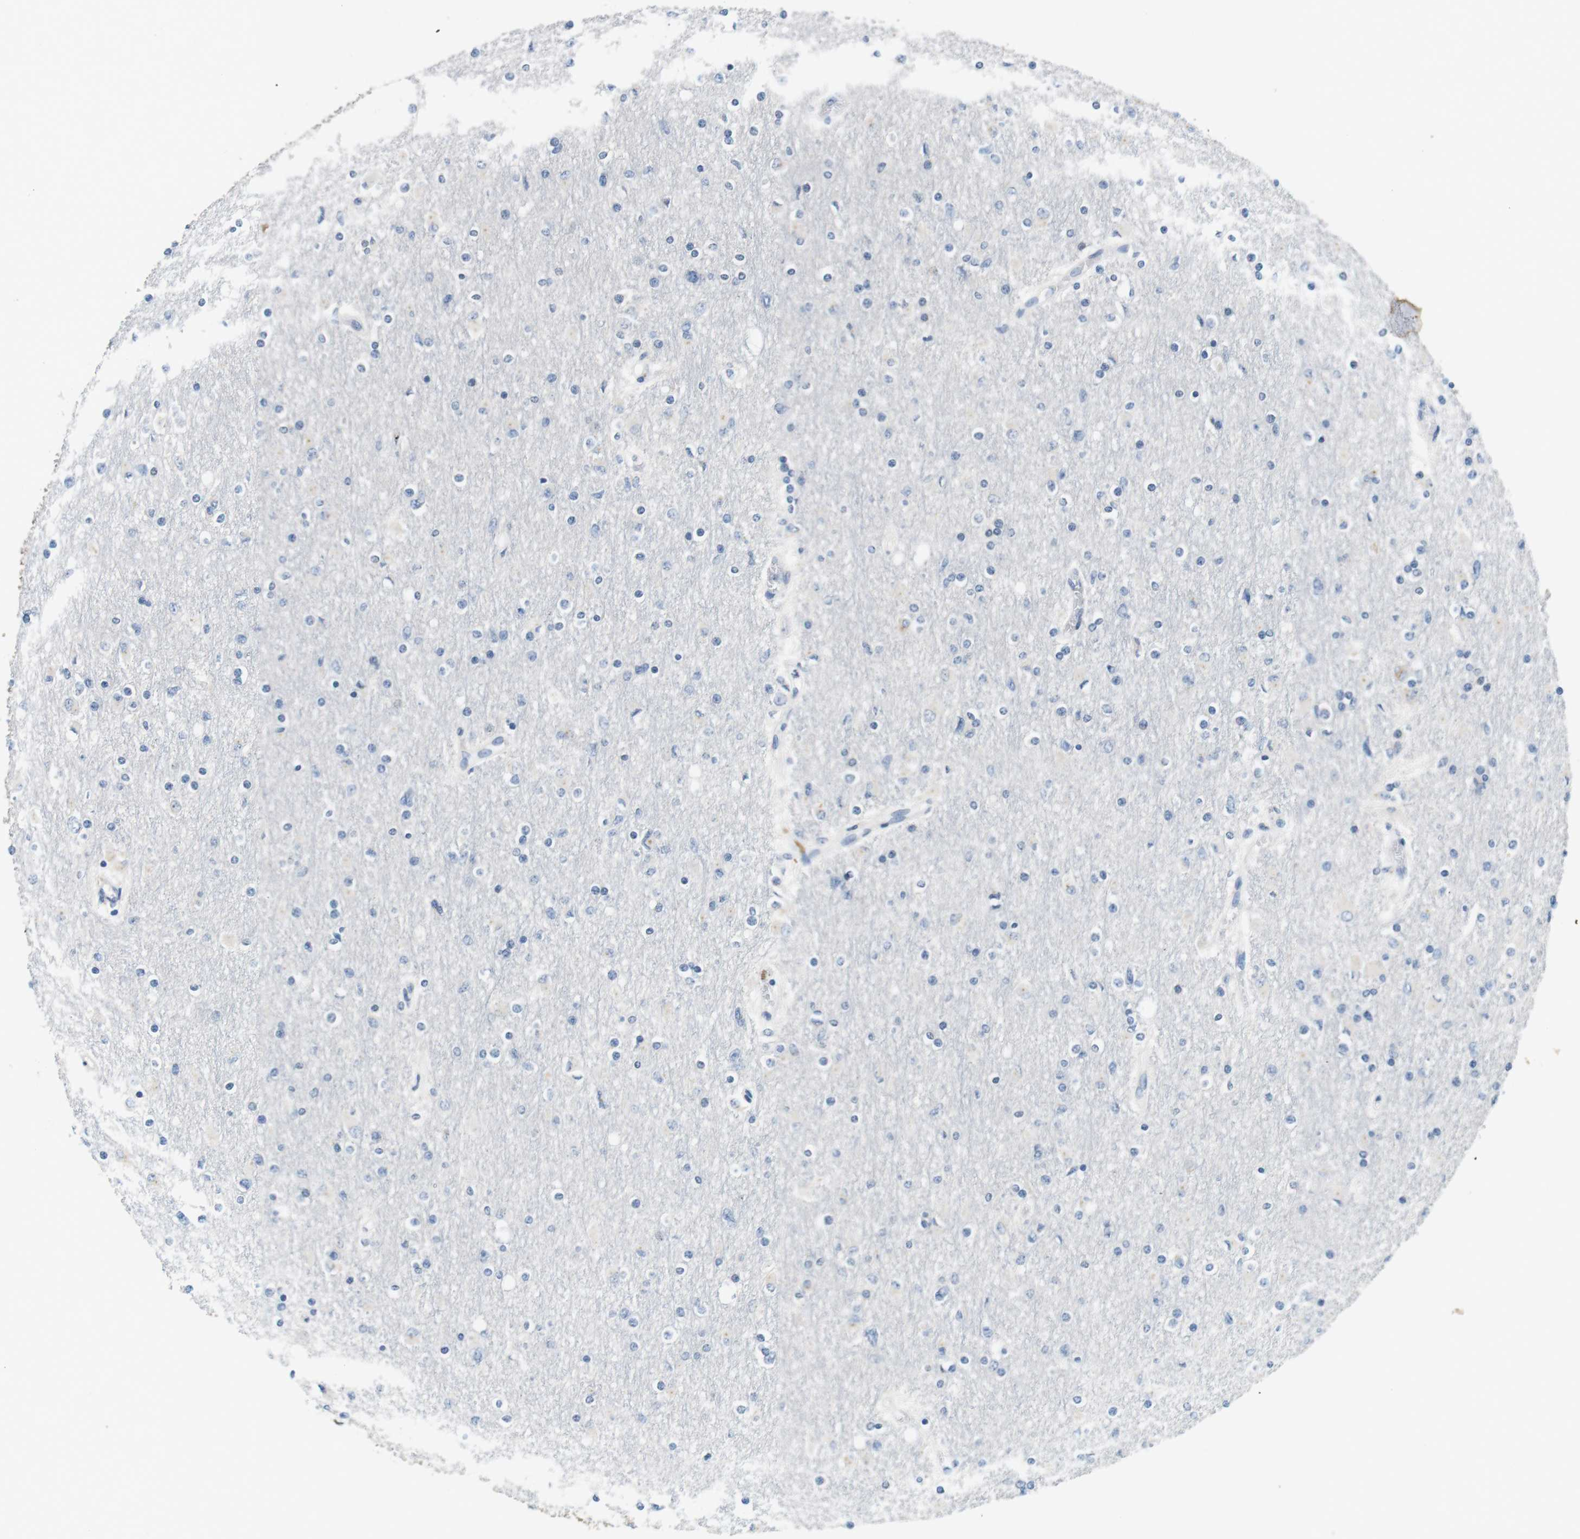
{"staining": {"intensity": "negative", "quantity": "none", "location": "none"}, "tissue": "glioma", "cell_type": "Tumor cells", "image_type": "cancer", "snomed": [{"axis": "morphology", "description": "Glioma, malignant, High grade"}, {"axis": "topography", "description": "Cerebral cortex"}], "caption": "The IHC image has no significant expression in tumor cells of malignant glioma (high-grade) tissue.", "gene": "UNC5CL", "patient": {"sex": "female", "age": 36}}